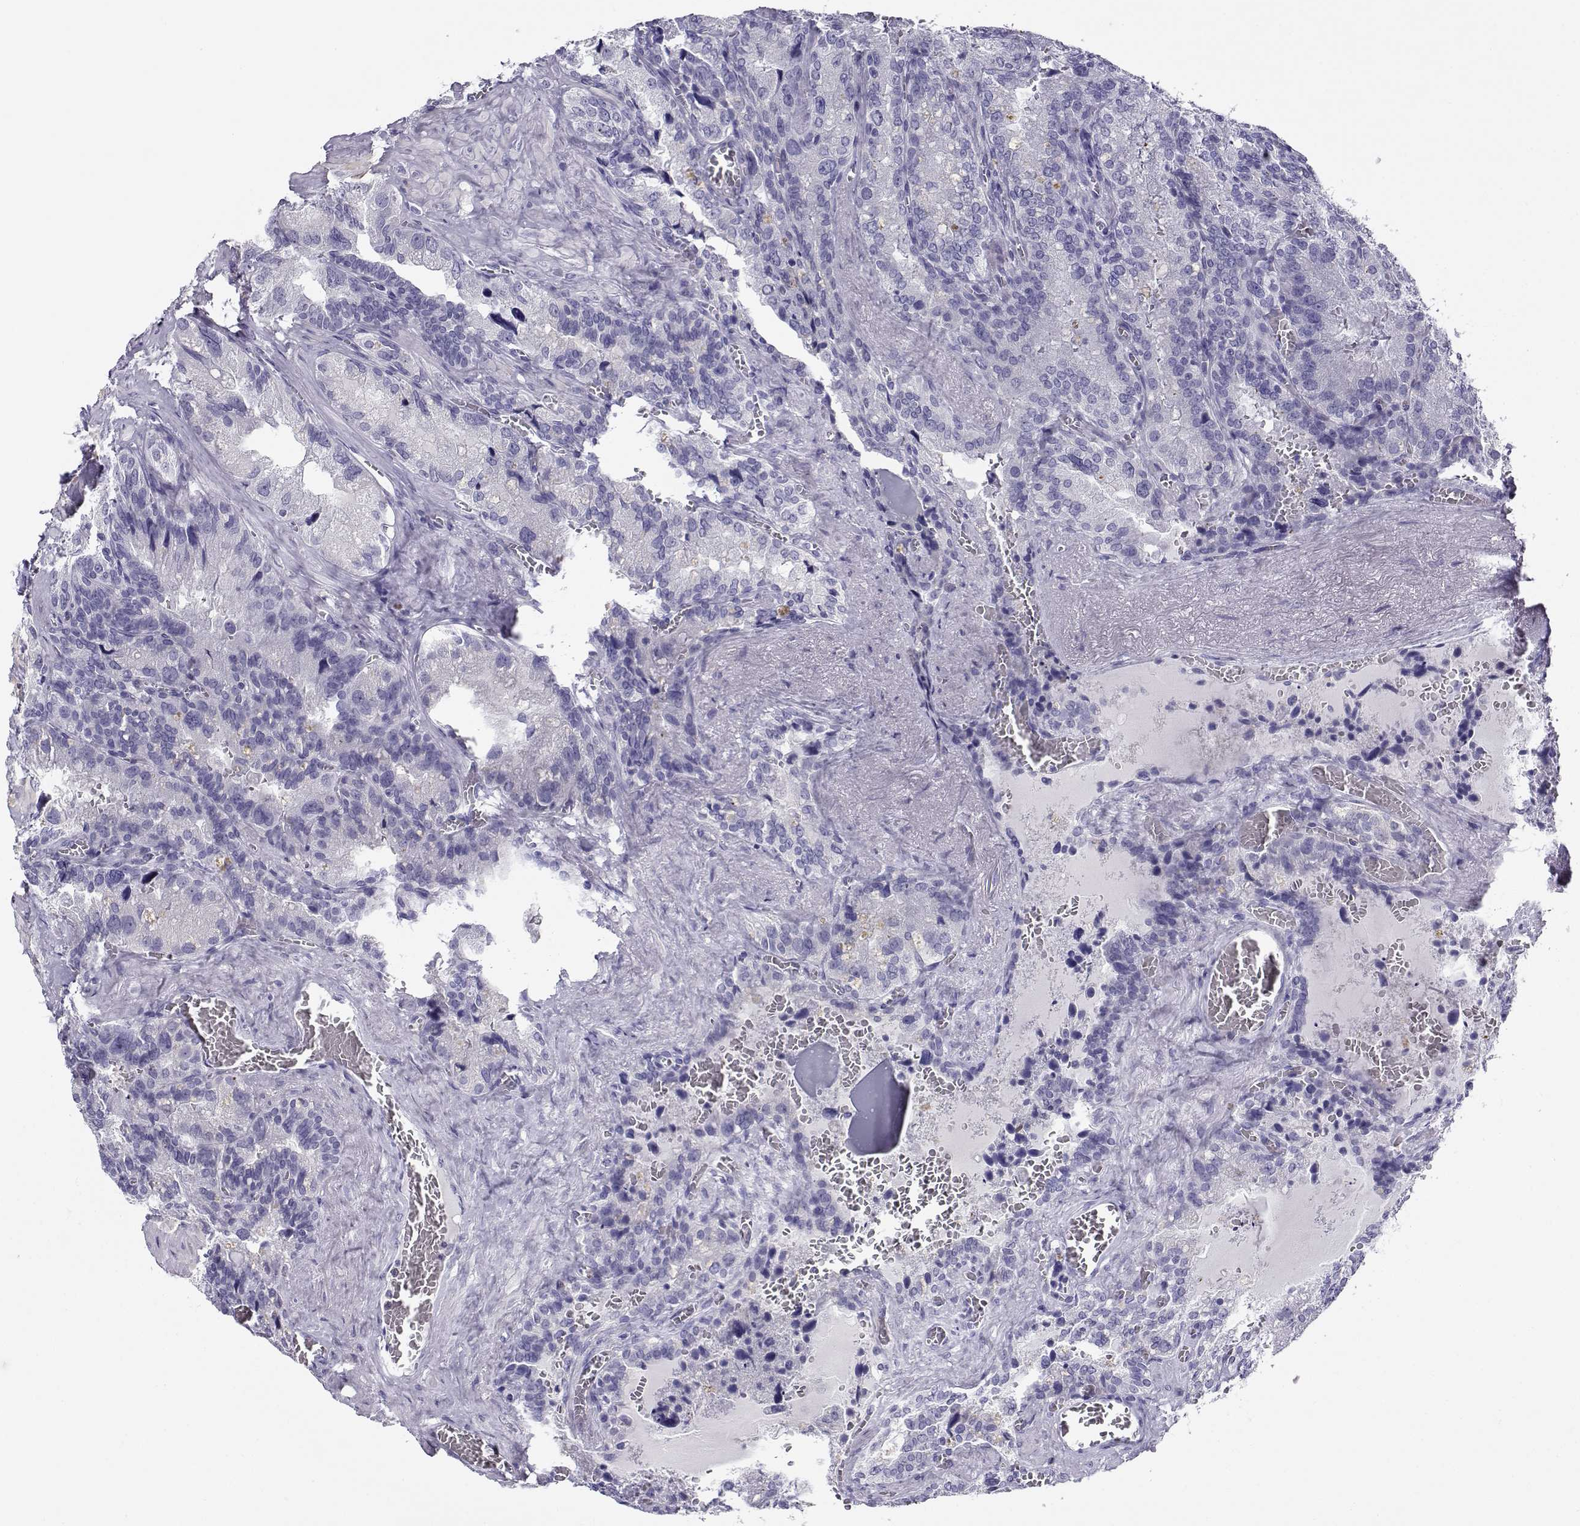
{"staining": {"intensity": "negative", "quantity": "none", "location": "none"}, "tissue": "seminal vesicle", "cell_type": "Glandular cells", "image_type": "normal", "snomed": [{"axis": "morphology", "description": "Normal tissue, NOS"}, {"axis": "topography", "description": "Seminal veicle"}], "caption": "DAB immunohistochemical staining of unremarkable human seminal vesicle displays no significant staining in glandular cells. (Brightfield microscopy of DAB (3,3'-diaminobenzidine) immunohistochemistry (IHC) at high magnification).", "gene": "CABS1", "patient": {"sex": "male", "age": 72}}